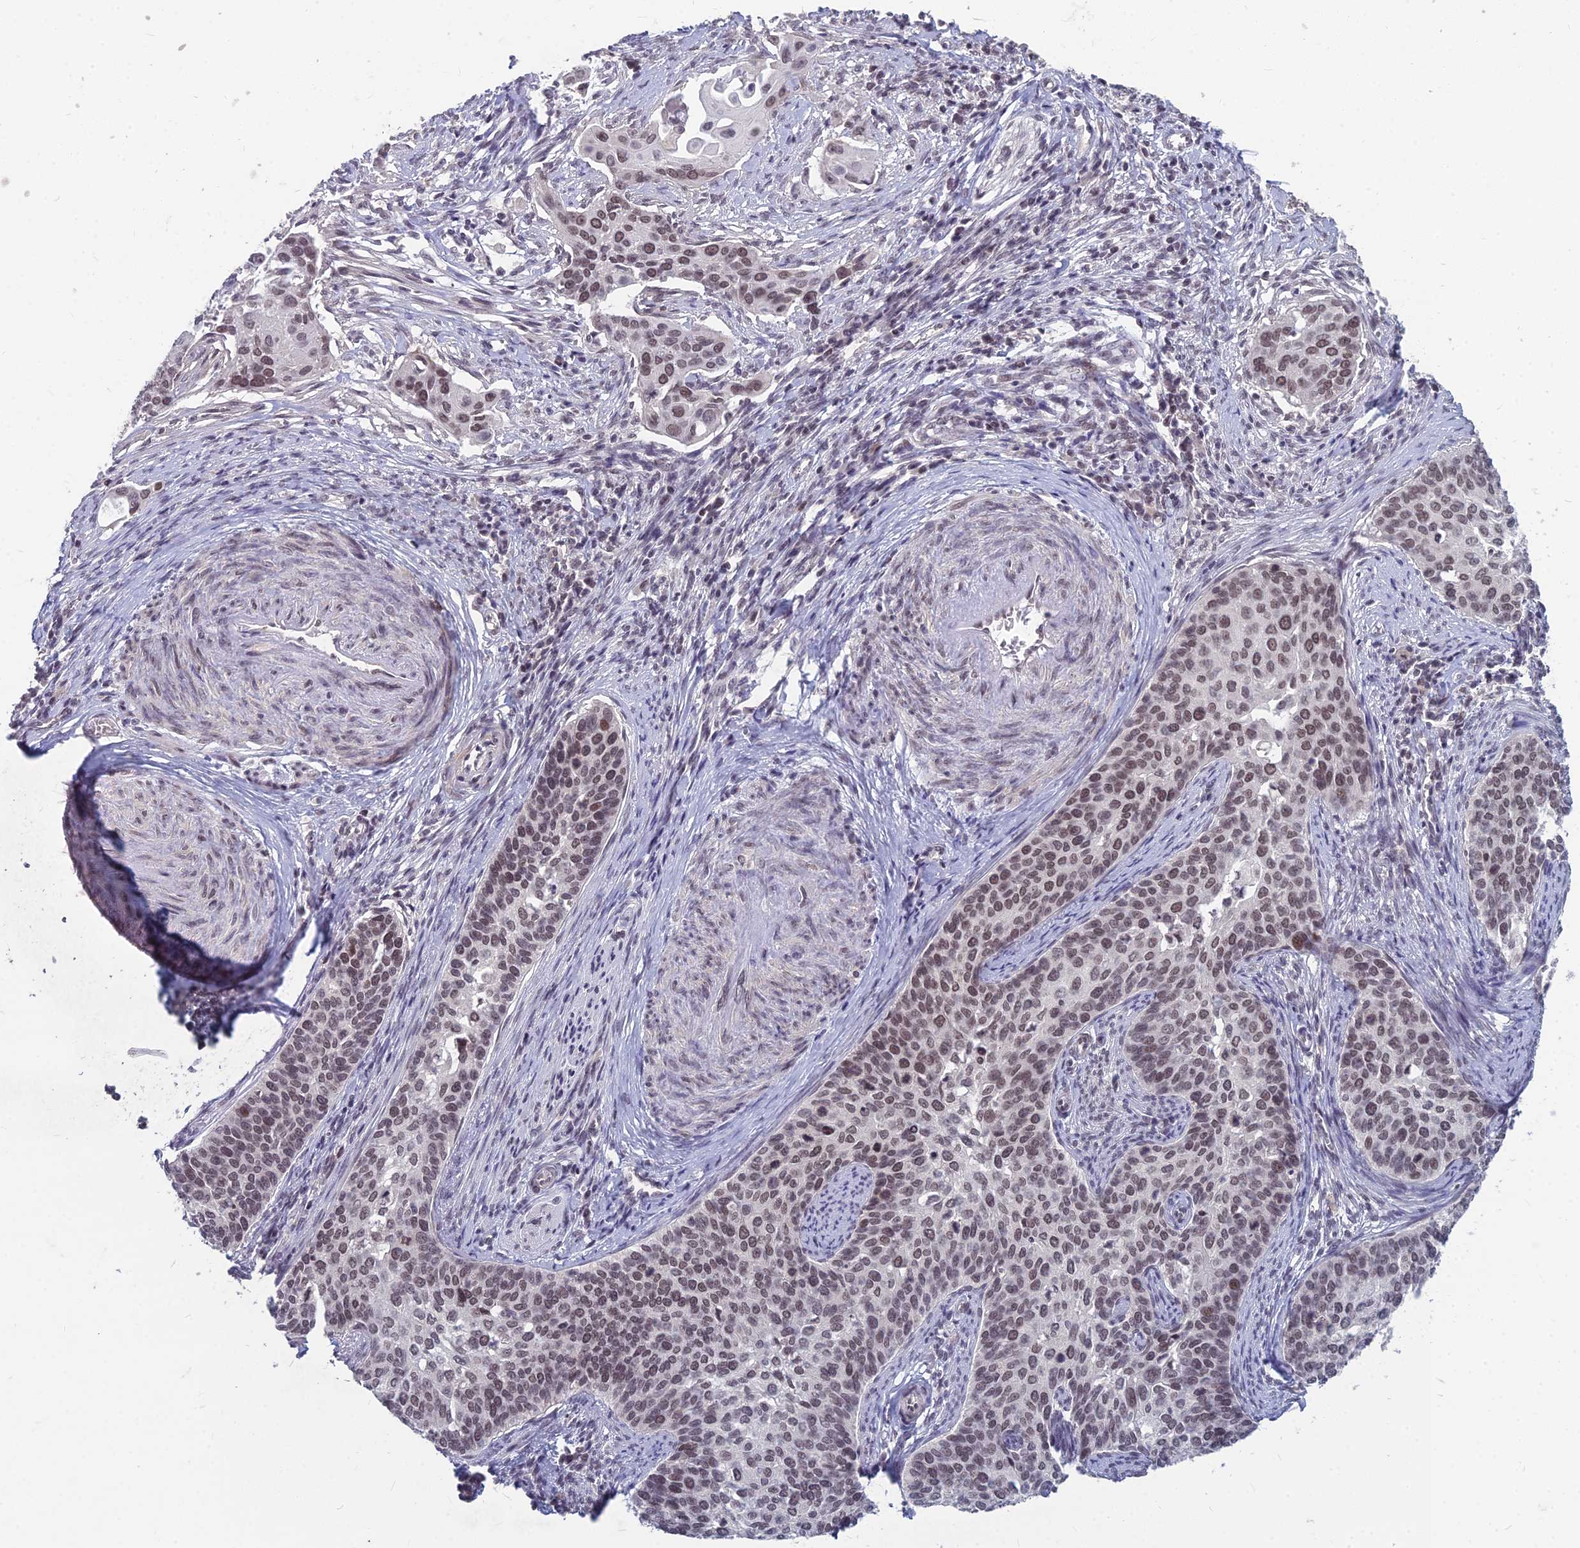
{"staining": {"intensity": "moderate", "quantity": ">75%", "location": "nuclear"}, "tissue": "cervical cancer", "cell_type": "Tumor cells", "image_type": "cancer", "snomed": [{"axis": "morphology", "description": "Squamous cell carcinoma, NOS"}, {"axis": "topography", "description": "Cervix"}], "caption": "Cervical cancer (squamous cell carcinoma) stained with immunohistochemistry shows moderate nuclear staining in approximately >75% of tumor cells. Immunohistochemistry stains the protein of interest in brown and the nuclei are stained blue.", "gene": "KAT7", "patient": {"sex": "female", "age": 44}}